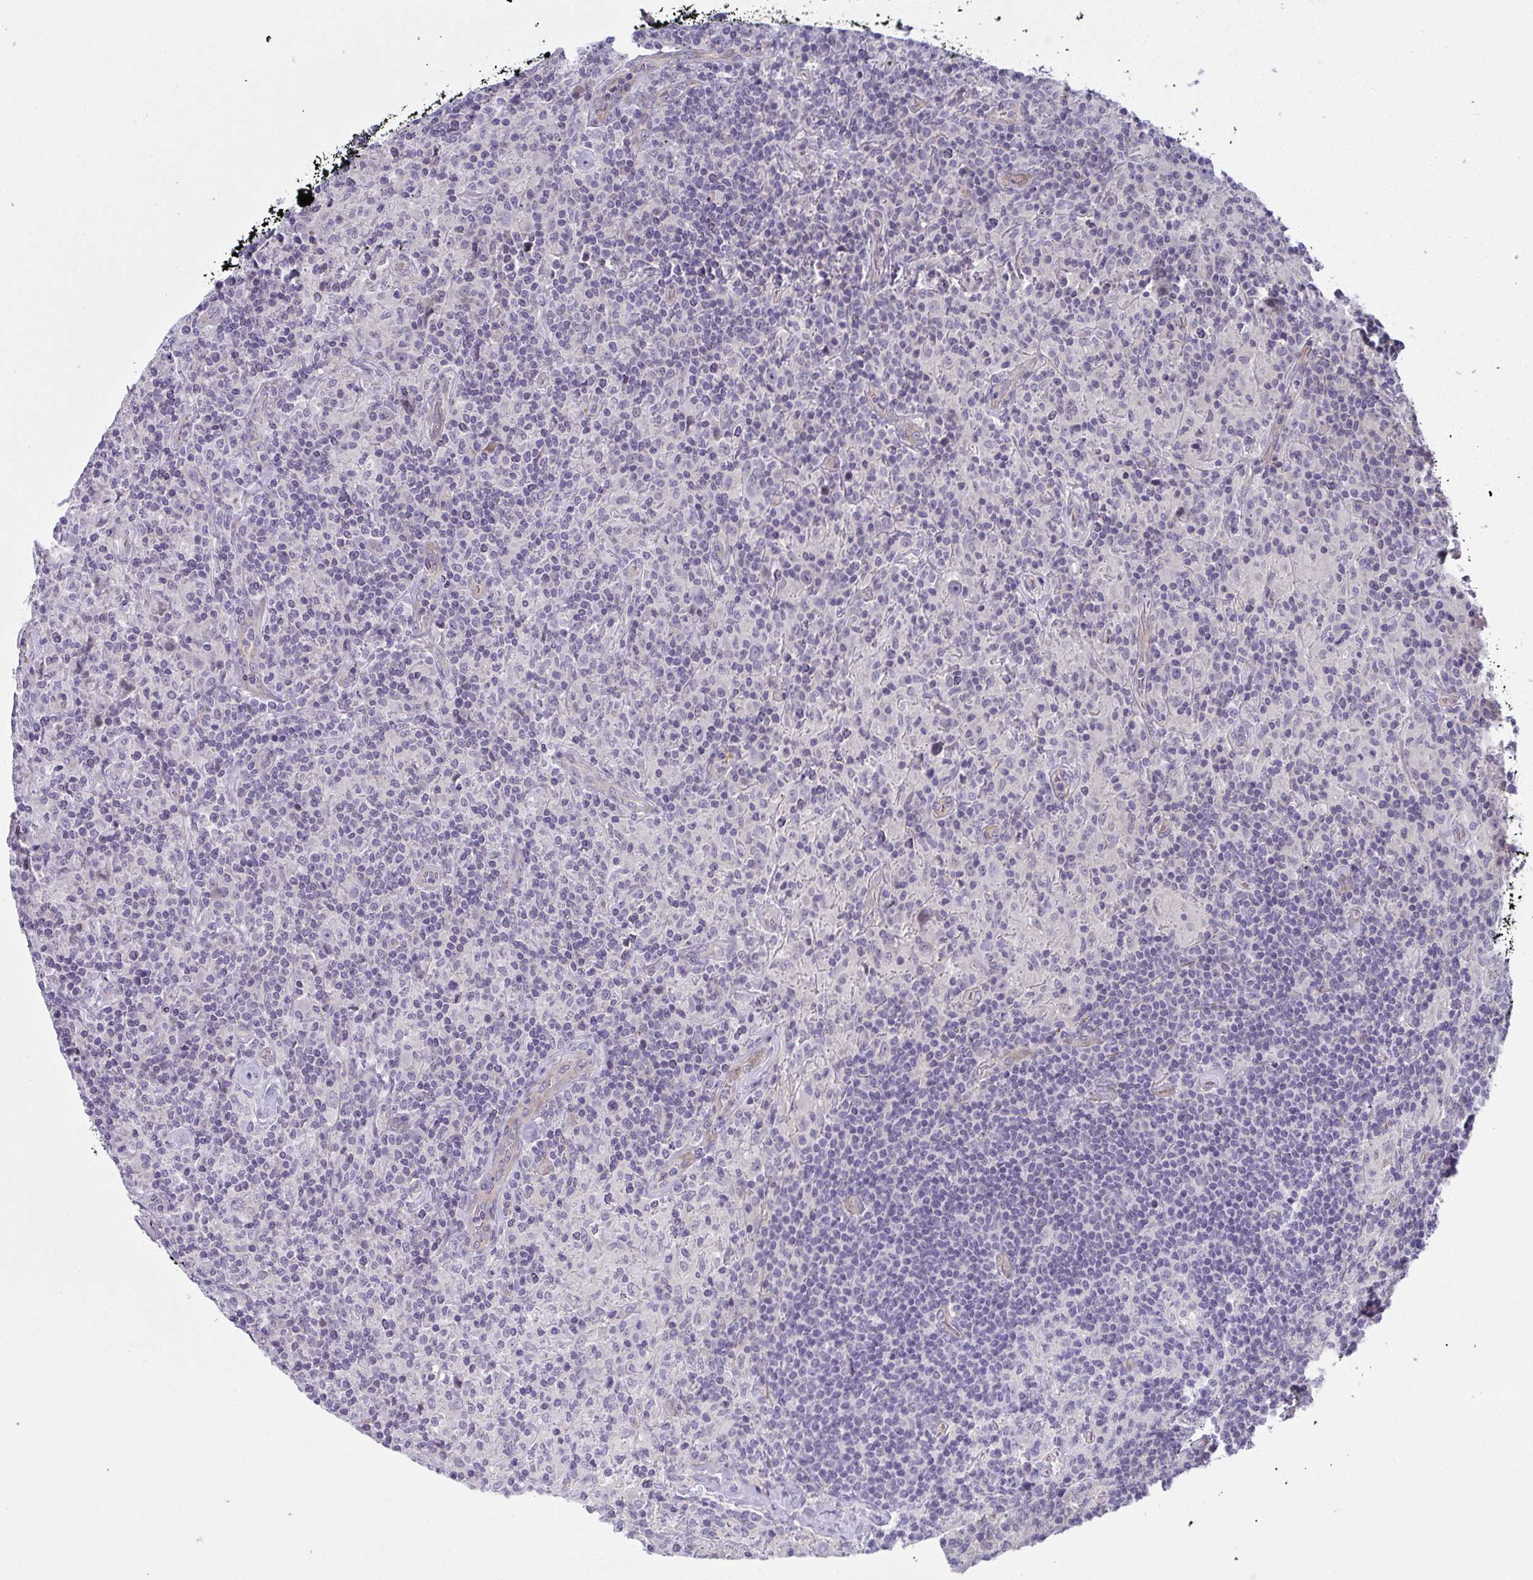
{"staining": {"intensity": "negative", "quantity": "none", "location": "none"}, "tissue": "lymphoma", "cell_type": "Tumor cells", "image_type": "cancer", "snomed": [{"axis": "morphology", "description": "Hodgkin's disease, NOS"}, {"axis": "topography", "description": "Lymph node"}], "caption": "Micrograph shows no significant protein staining in tumor cells of Hodgkin's disease.", "gene": "MYL12A", "patient": {"sex": "male", "age": 70}}